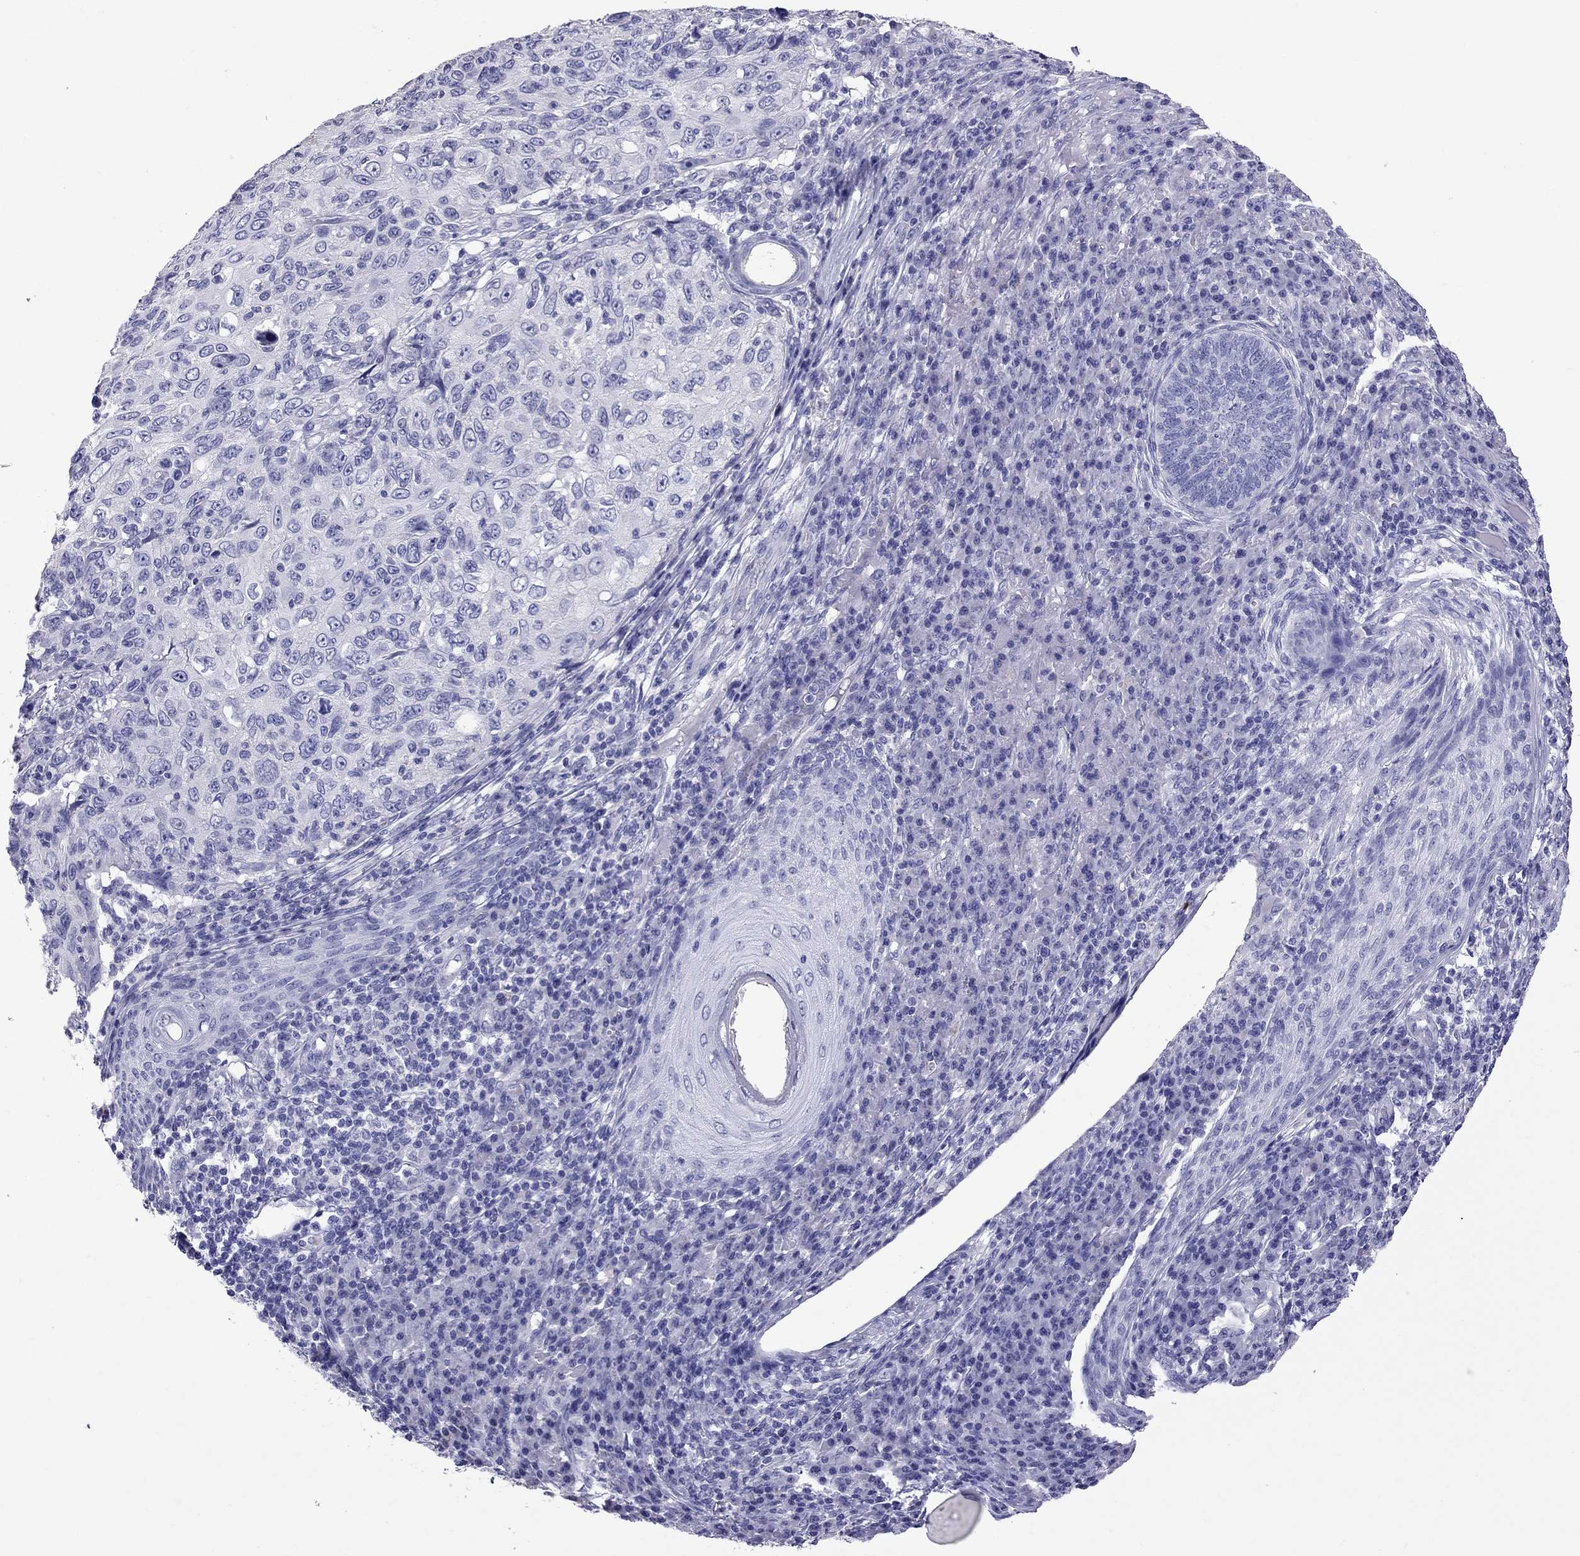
{"staining": {"intensity": "negative", "quantity": "none", "location": "none"}, "tissue": "skin cancer", "cell_type": "Tumor cells", "image_type": "cancer", "snomed": [{"axis": "morphology", "description": "Squamous cell carcinoma, NOS"}, {"axis": "topography", "description": "Skin"}], "caption": "Tumor cells are negative for protein expression in human skin cancer.", "gene": "TTLL13", "patient": {"sex": "male", "age": 92}}